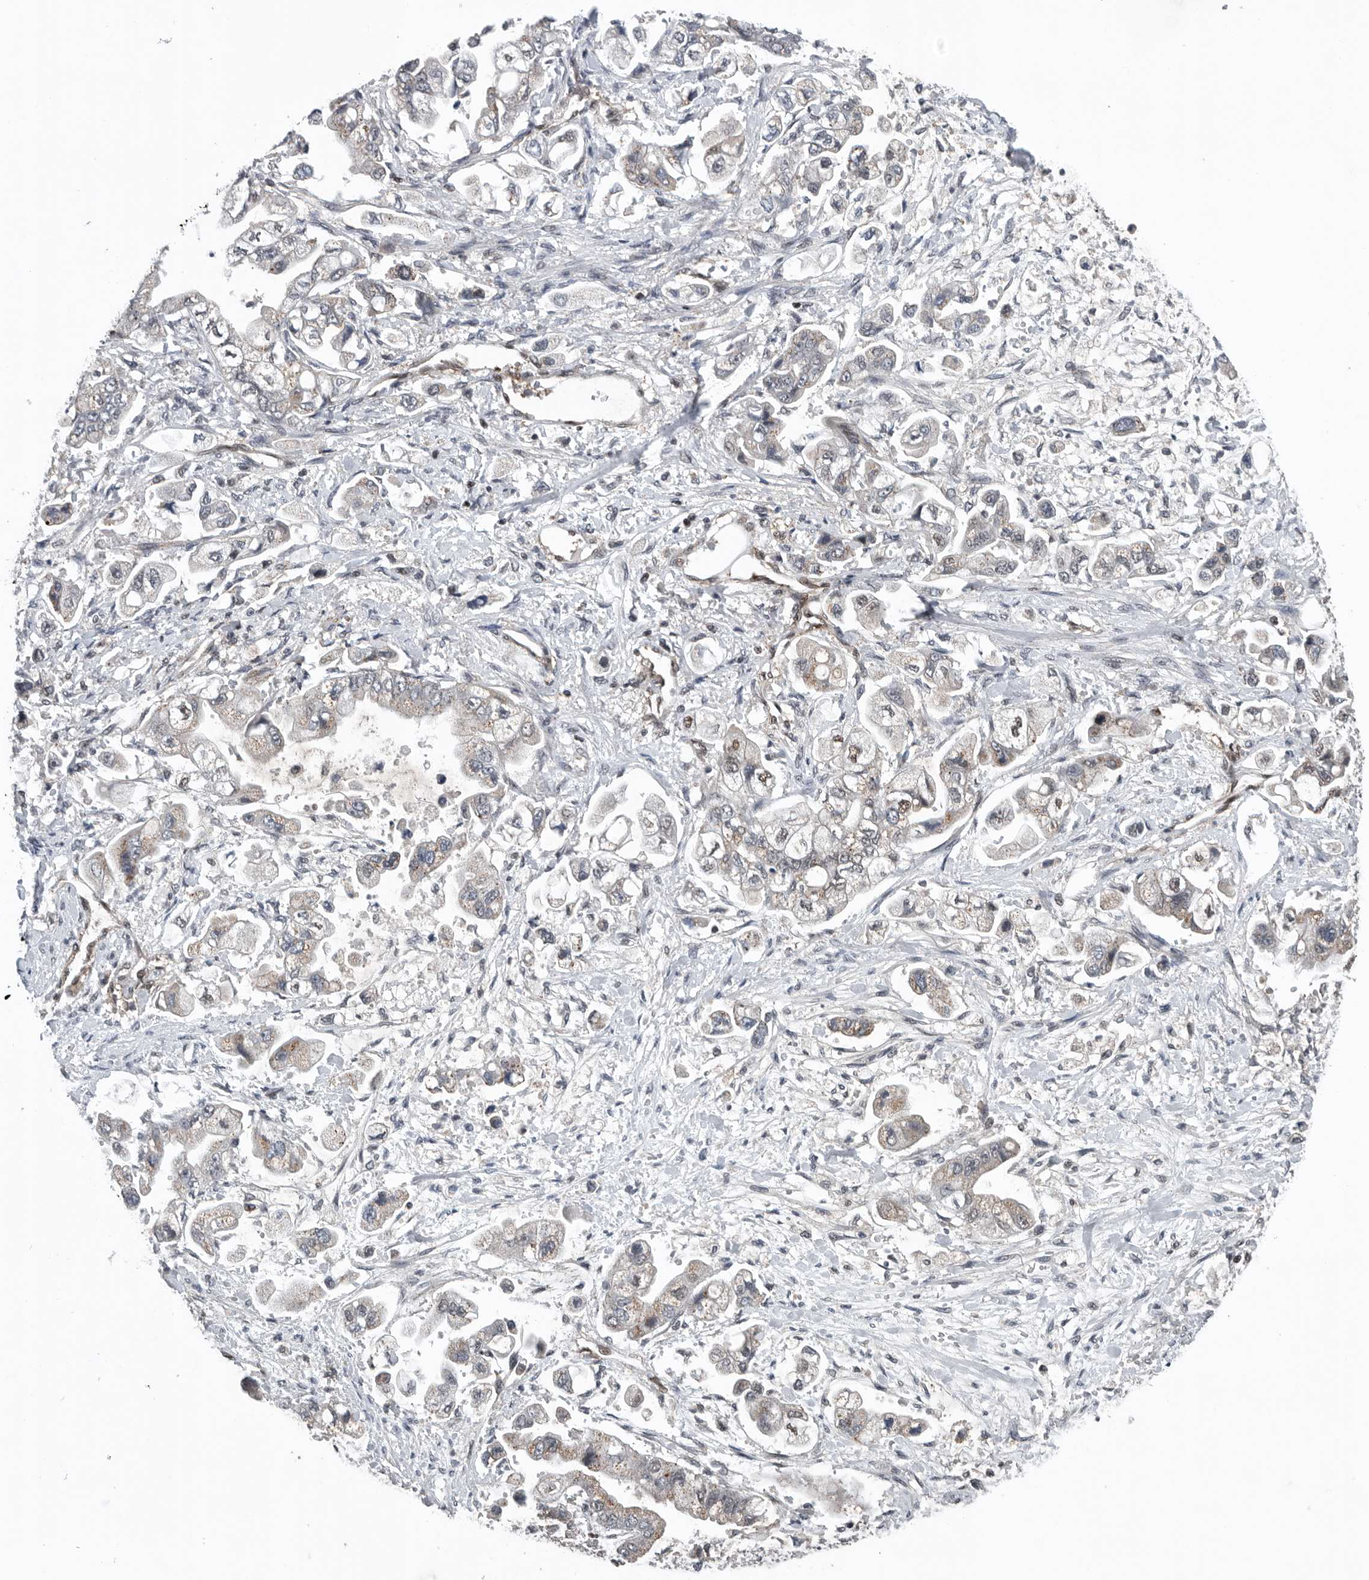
{"staining": {"intensity": "weak", "quantity": "<25%", "location": "cytoplasmic/membranous,nuclear"}, "tissue": "stomach cancer", "cell_type": "Tumor cells", "image_type": "cancer", "snomed": [{"axis": "morphology", "description": "Adenocarcinoma, NOS"}, {"axis": "topography", "description": "Stomach"}], "caption": "An IHC photomicrograph of adenocarcinoma (stomach) is shown. There is no staining in tumor cells of adenocarcinoma (stomach).", "gene": "SENP7", "patient": {"sex": "male", "age": 62}}